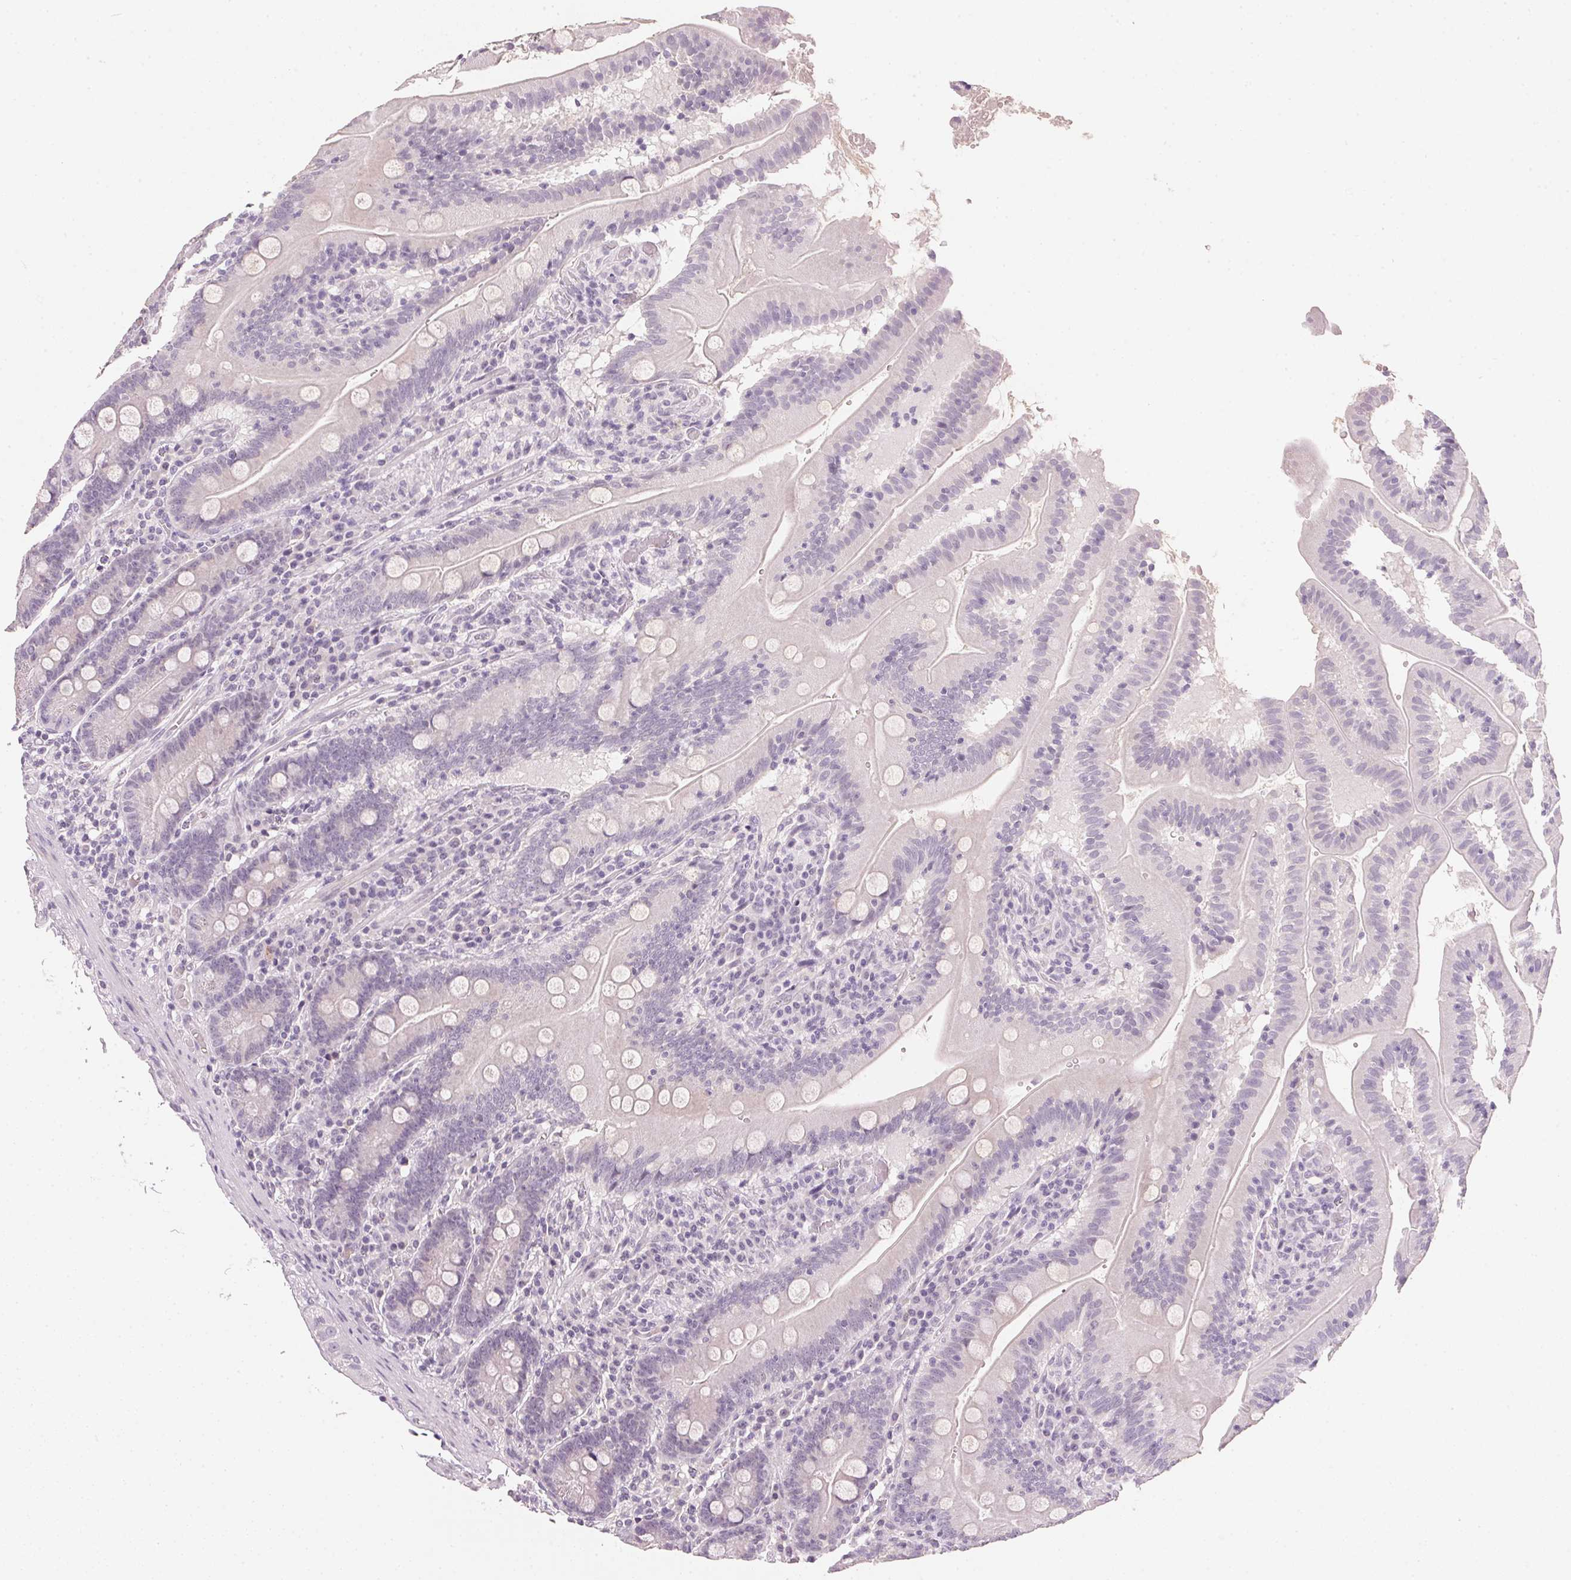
{"staining": {"intensity": "negative", "quantity": "none", "location": "none"}, "tissue": "small intestine", "cell_type": "Glandular cells", "image_type": "normal", "snomed": [{"axis": "morphology", "description": "Normal tissue, NOS"}, {"axis": "topography", "description": "Small intestine"}], "caption": "A high-resolution image shows IHC staining of normal small intestine, which demonstrates no significant positivity in glandular cells.", "gene": "IGFBP1", "patient": {"sex": "male", "age": 37}}